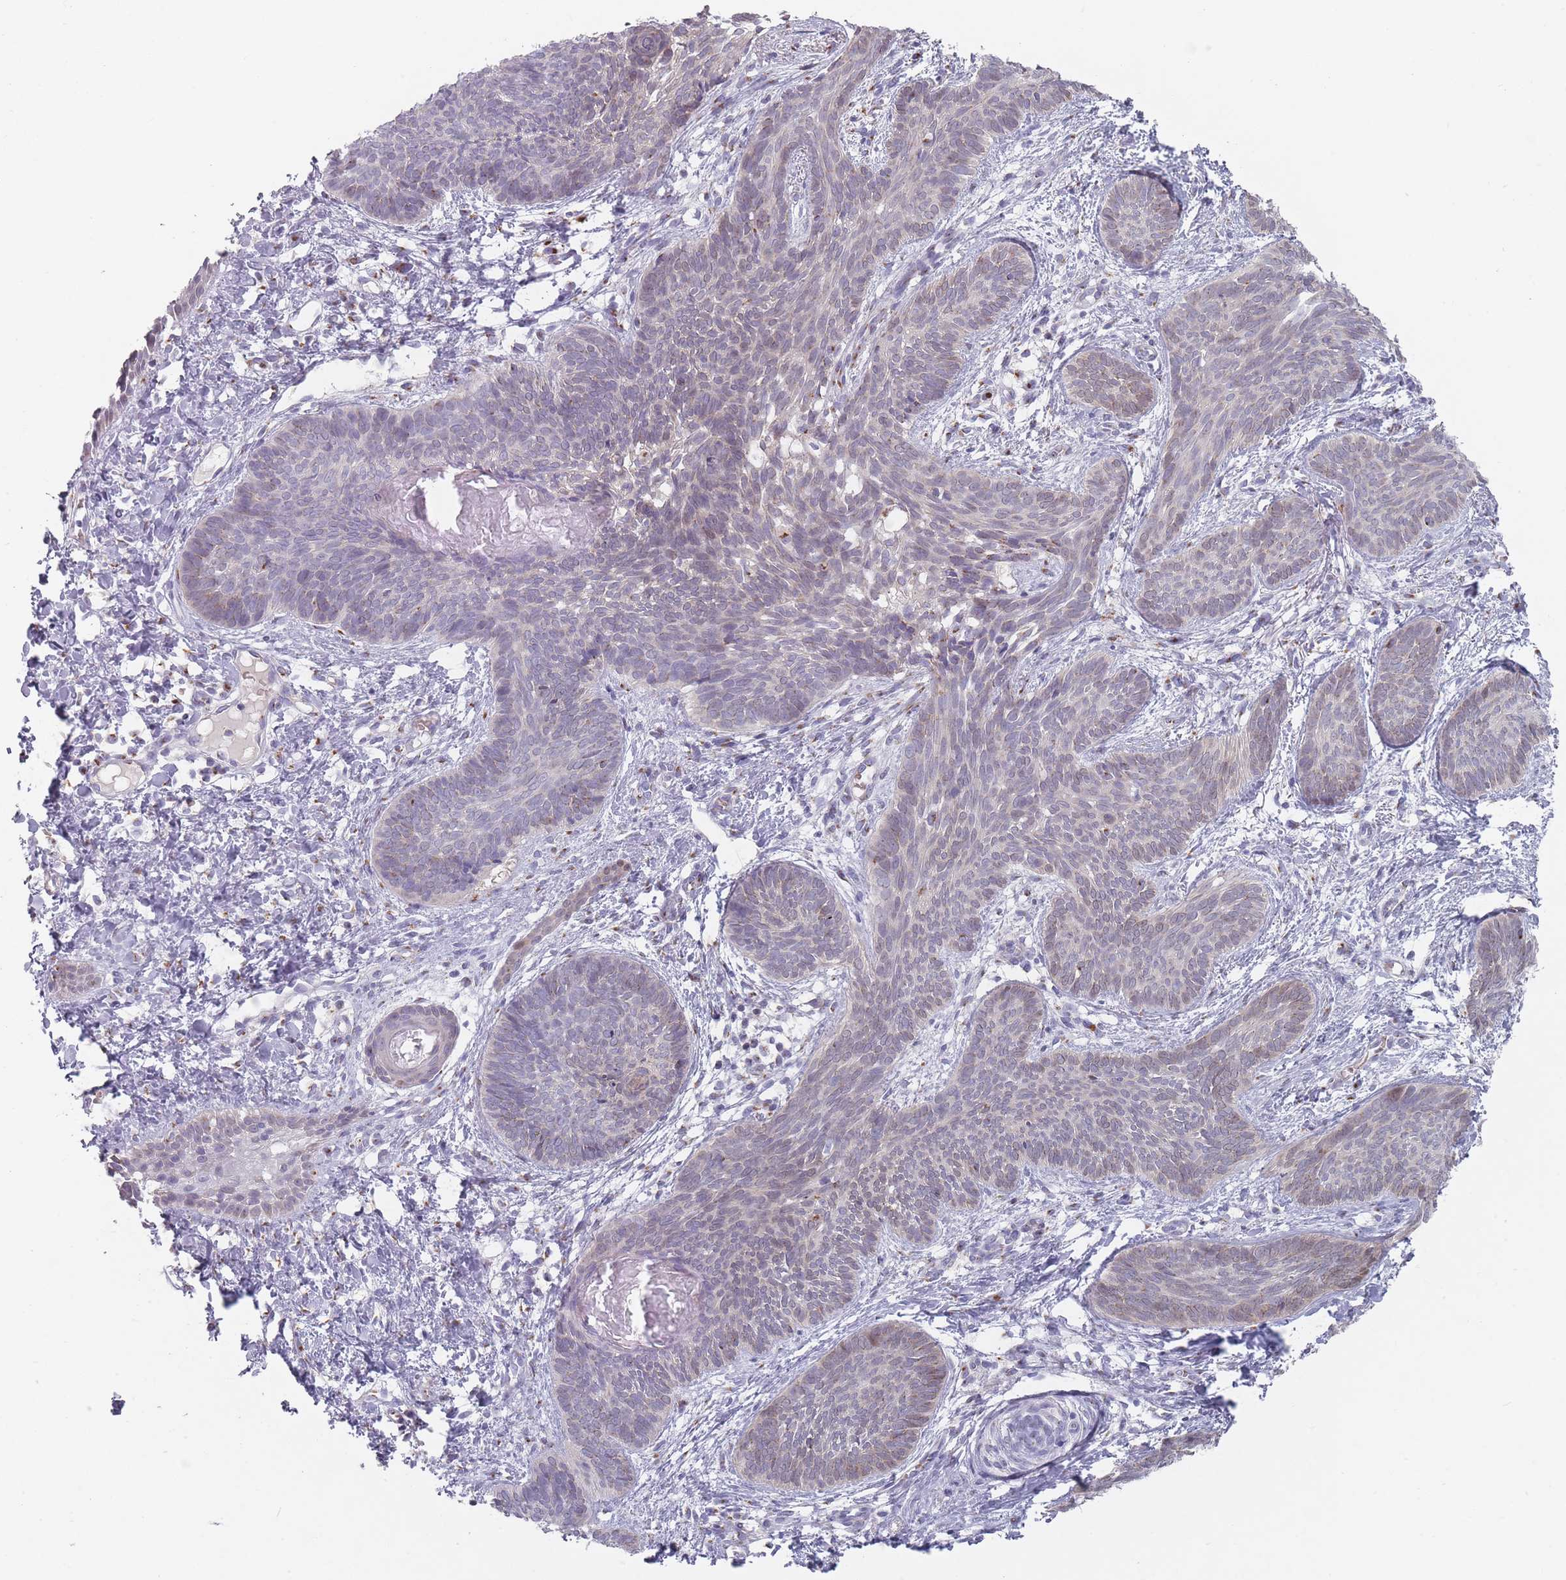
{"staining": {"intensity": "weak", "quantity": "<25%", "location": "cytoplasmic/membranous"}, "tissue": "skin cancer", "cell_type": "Tumor cells", "image_type": "cancer", "snomed": [{"axis": "morphology", "description": "Basal cell carcinoma"}, {"axis": "topography", "description": "Skin"}], "caption": "This is an immunohistochemistry (IHC) photomicrograph of skin cancer. There is no positivity in tumor cells.", "gene": "MAN1B1", "patient": {"sex": "female", "age": 81}}